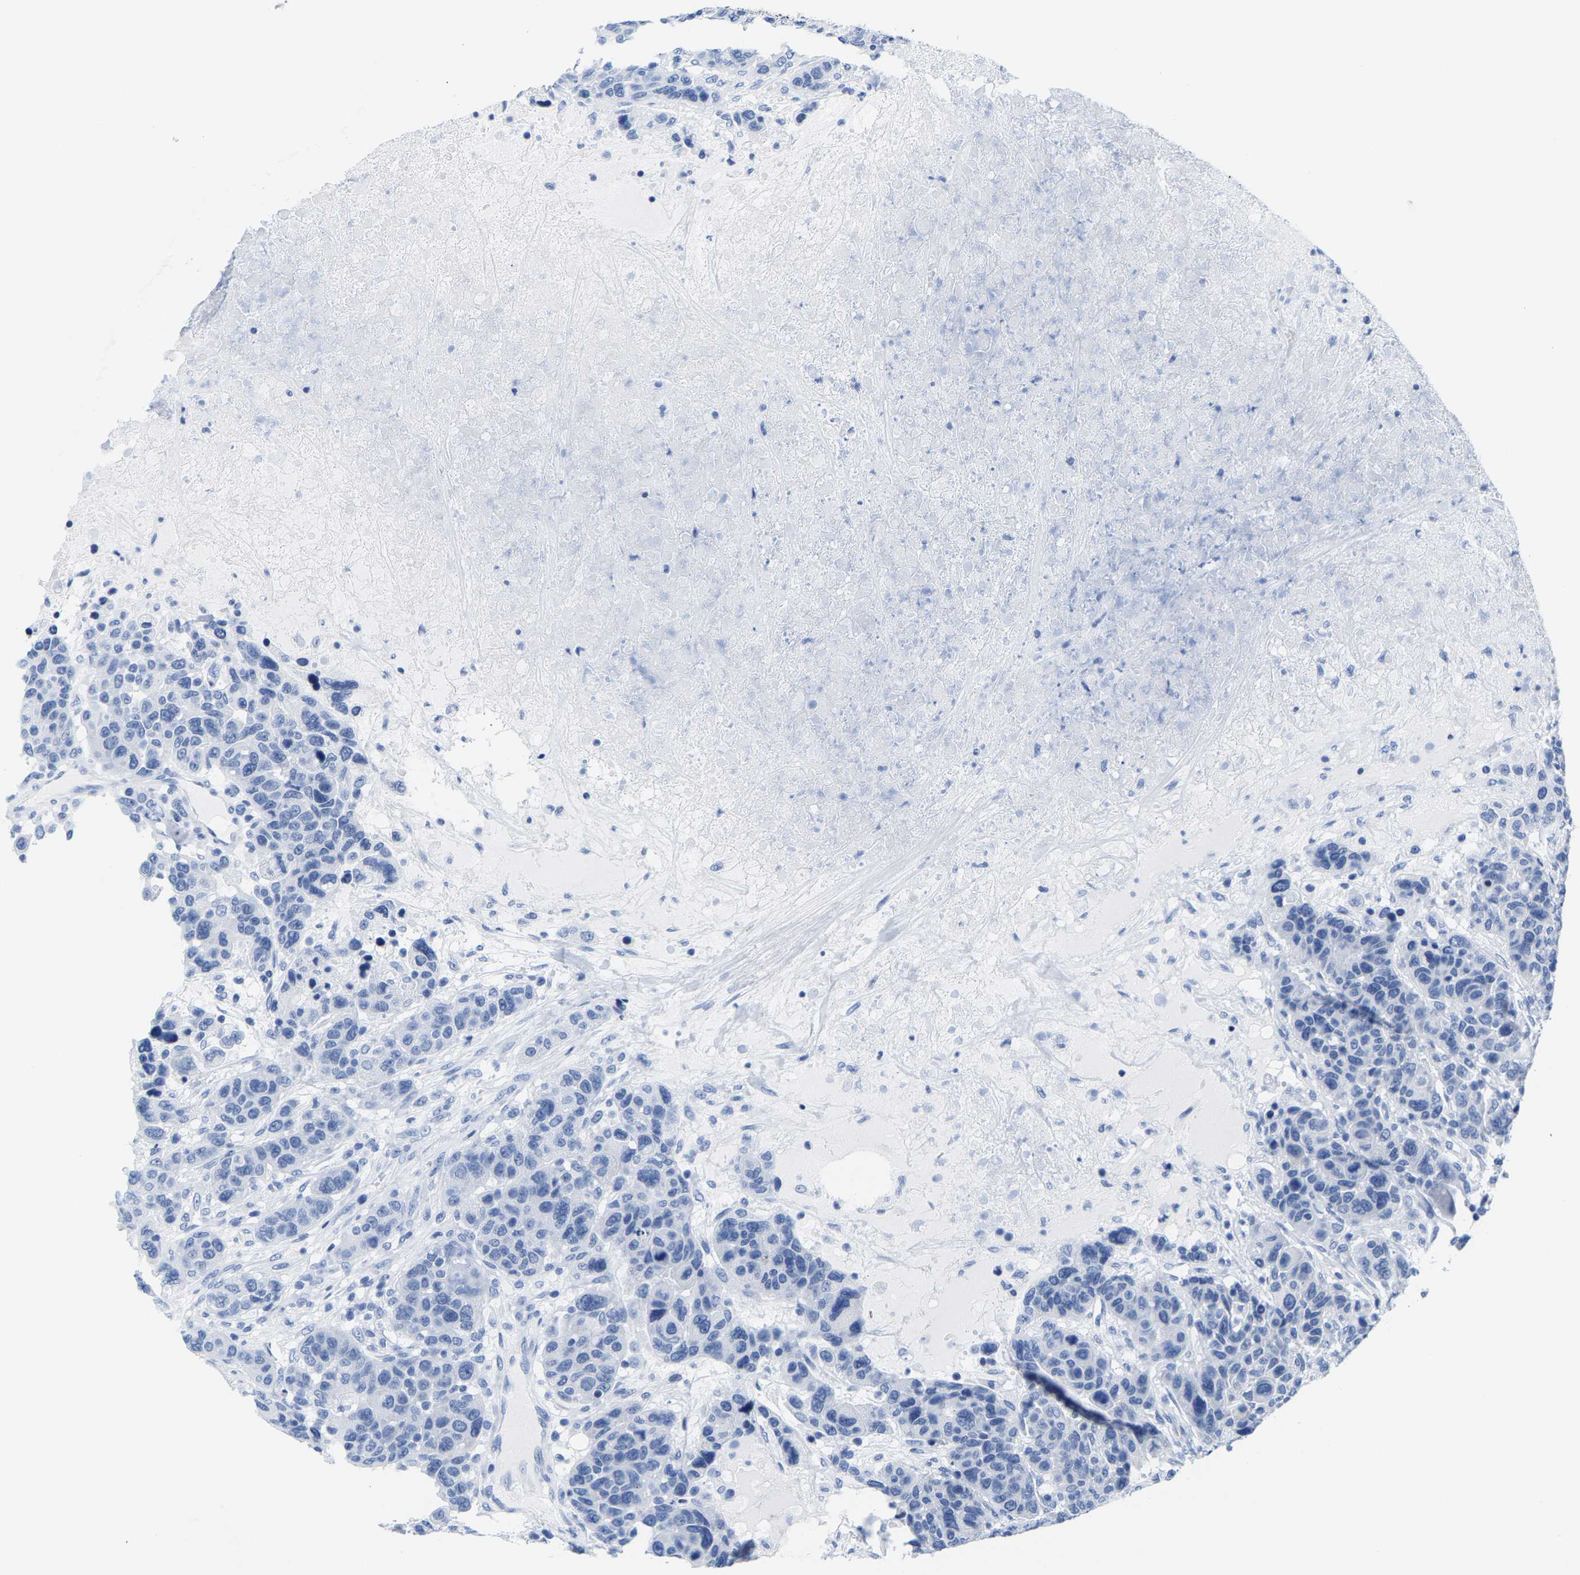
{"staining": {"intensity": "negative", "quantity": "none", "location": "none"}, "tissue": "breast cancer", "cell_type": "Tumor cells", "image_type": "cancer", "snomed": [{"axis": "morphology", "description": "Duct carcinoma"}, {"axis": "topography", "description": "Breast"}], "caption": "Tumor cells show no significant staining in intraductal carcinoma (breast).", "gene": "KLHL1", "patient": {"sex": "female", "age": 37}}